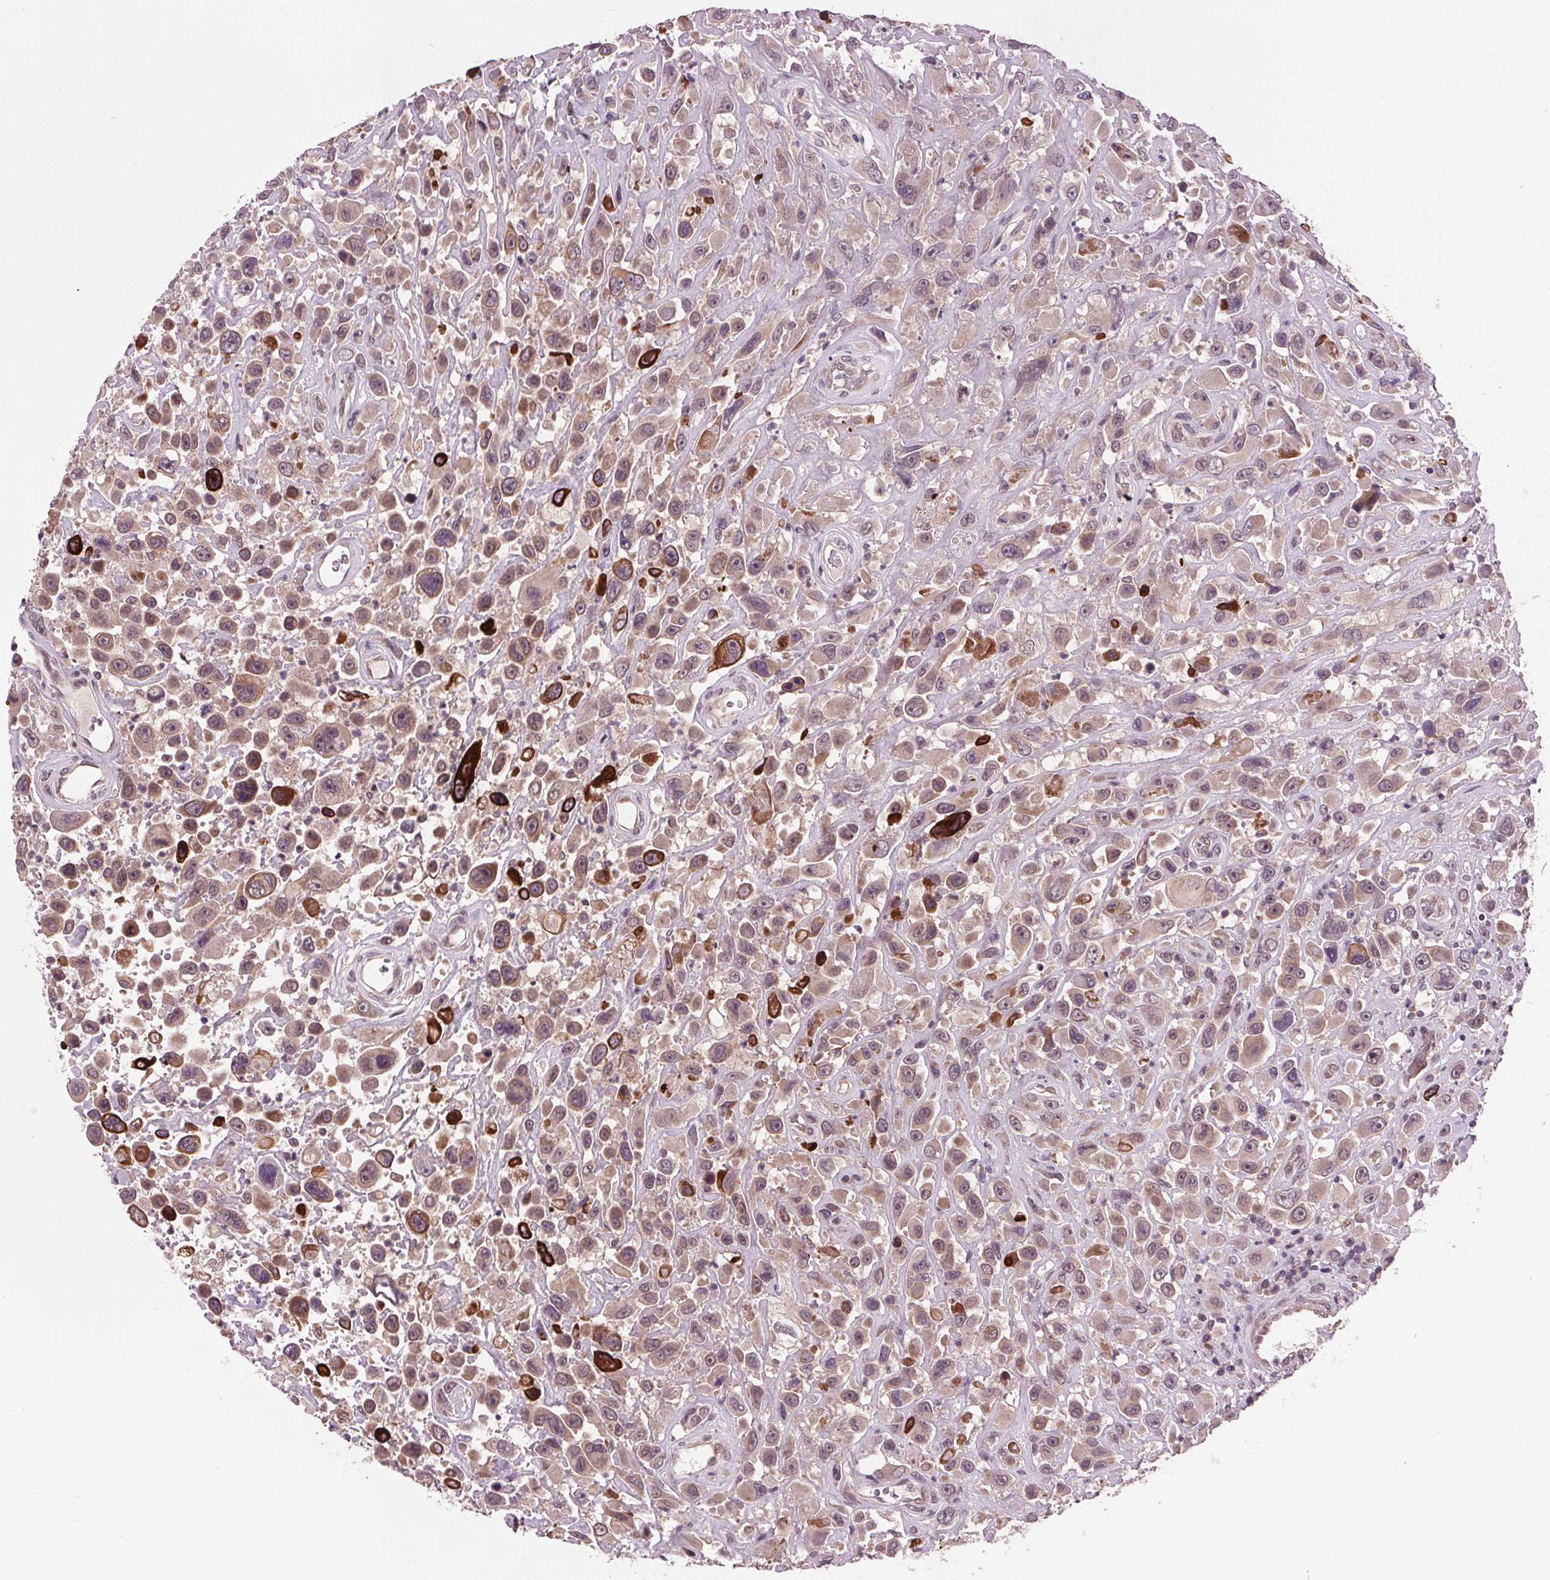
{"staining": {"intensity": "strong", "quantity": "<25%", "location": "cytoplasmic/membranous"}, "tissue": "urothelial cancer", "cell_type": "Tumor cells", "image_type": "cancer", "snomed": [{"axis": "morphology", "description": "Urothelial carcinoma, High grade"}, {"axis": "topography", "description": "Urinary bladder"}], "caption": "Strong cytoplasmic/membranous protein expression is appreciated in approximately <25% of tumor cells in urothelial cancer.", "gene": "MAPK8", "patient": {"sex": "male", "age": 53}}